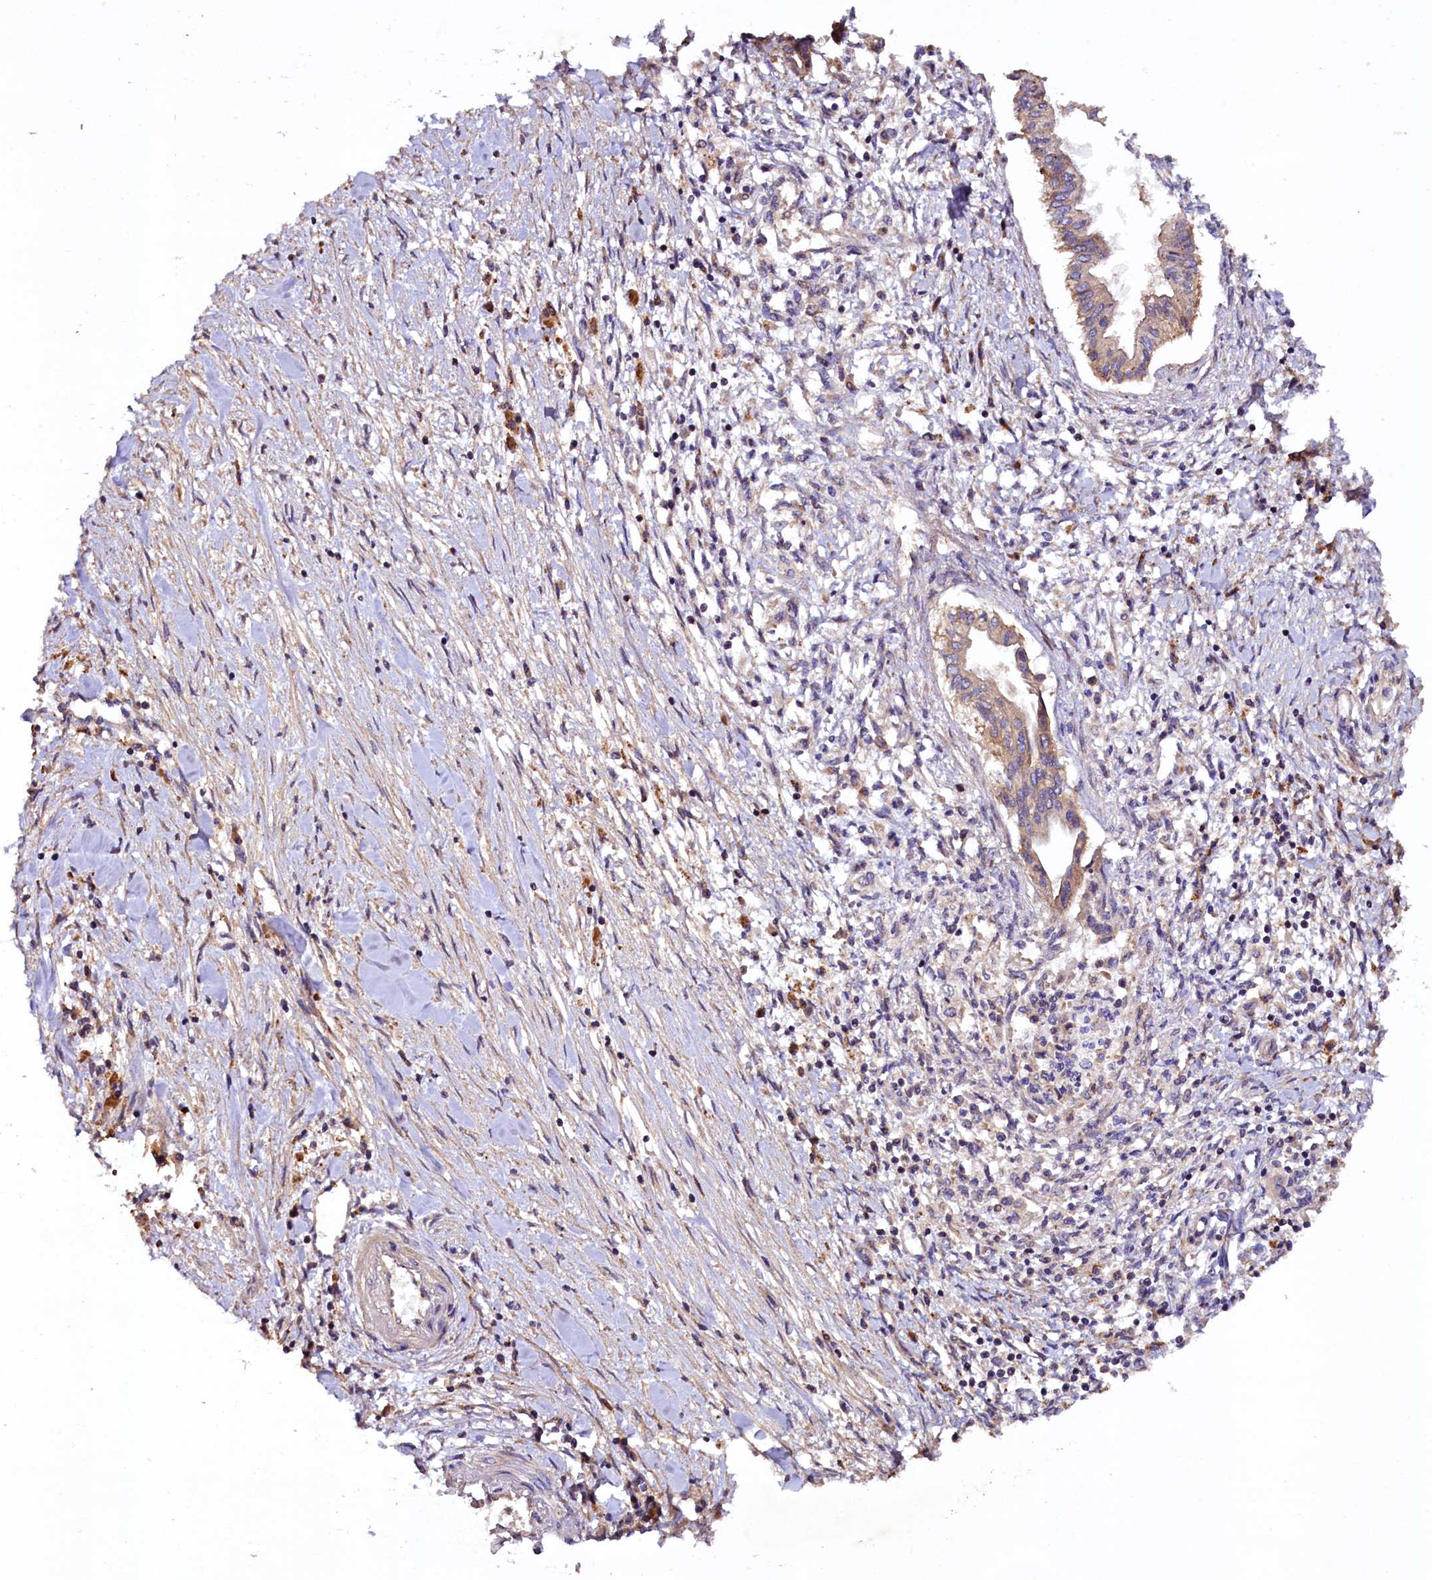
{"staining": {"intensity": "weak", "quantity": "25%-75%", "location": "cytoplasmic/membranous"}, "tissue": "pancreatic cancer", "cell_type": "Tumor cells", "image_type": "cancer", "snomed": [{"axis": "morphology", "description": "Normal tissue, NOS"}, {"axis": "morphology", "description": "Adenocarcinoma, NOS"}, {"axis": "topography", "description": "Pancreas"}], "caption": "Human pancreatic cancer (adenocarcinoma) stained with a protein marker displays weak staining in tumor cells.", "gene": "PLXNB1", "patient": {"sex": "female", "age": 64}}